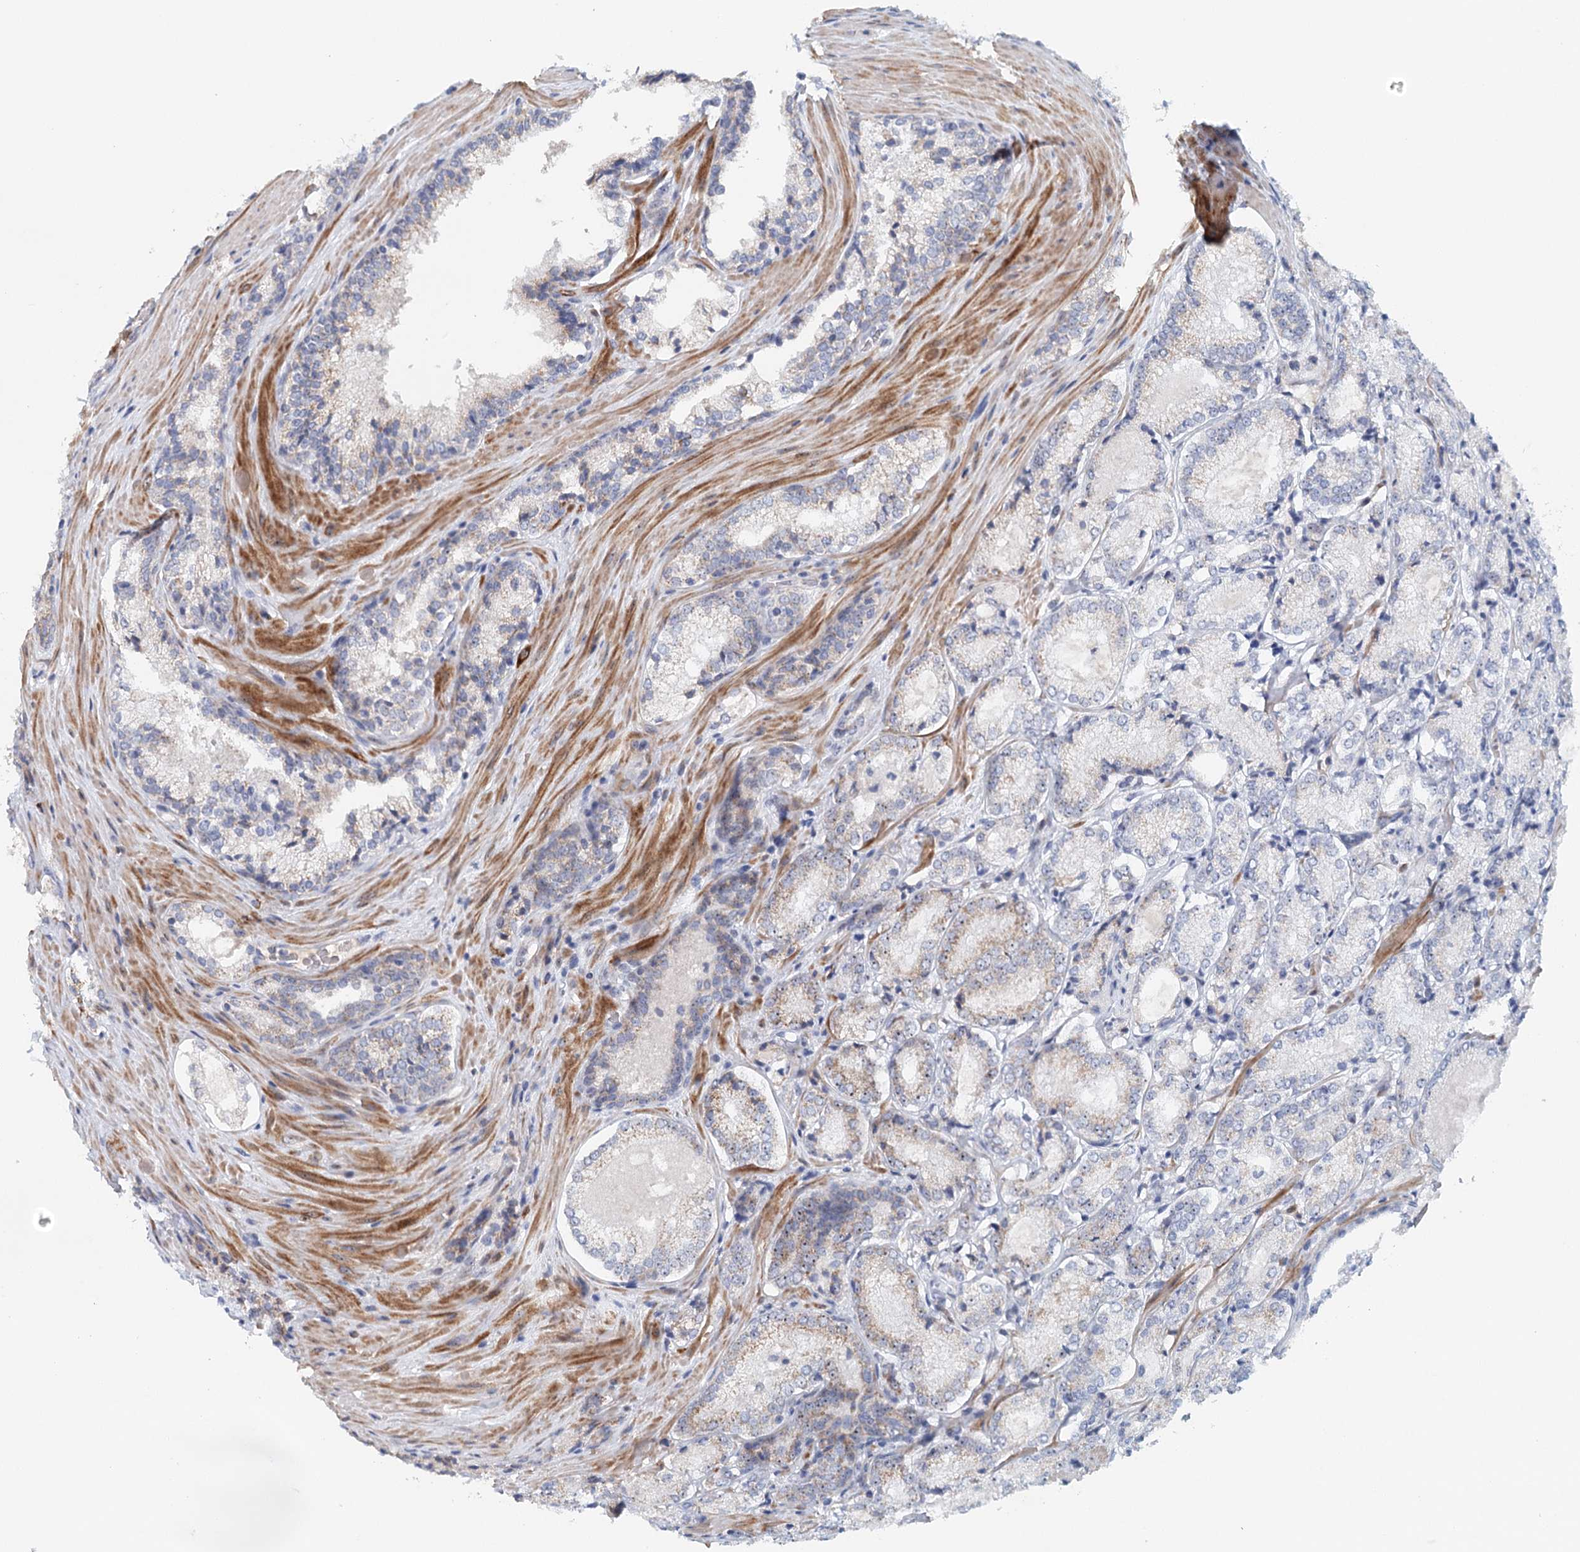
{"staining": {"intensity": "weak", "quantity": "<25%", "location": "cytoplasmic/membranous"}, "tissue": "prostate cancer", "cell_type": "Tumor cells", "image_type": "cancer", "snomed": [{"axis": "morphology", "description": "Adenocarcinoma, Low grade"}, {"axis": "topography", "description": "Prostate"}], "caption": "An immunohistochemistry image of prostate adenocarcinoma (low-grade) is shown. There is no staining in tumor cells of prostate adenocarcinoma (low-grade). Brightfield microscopy of immunohistochemistry stained with DAB (brown) and hematoxylin (blue), captured at high magnification.", "gene": "RBM43", "patient": {"sex": "male", "age": 74}}